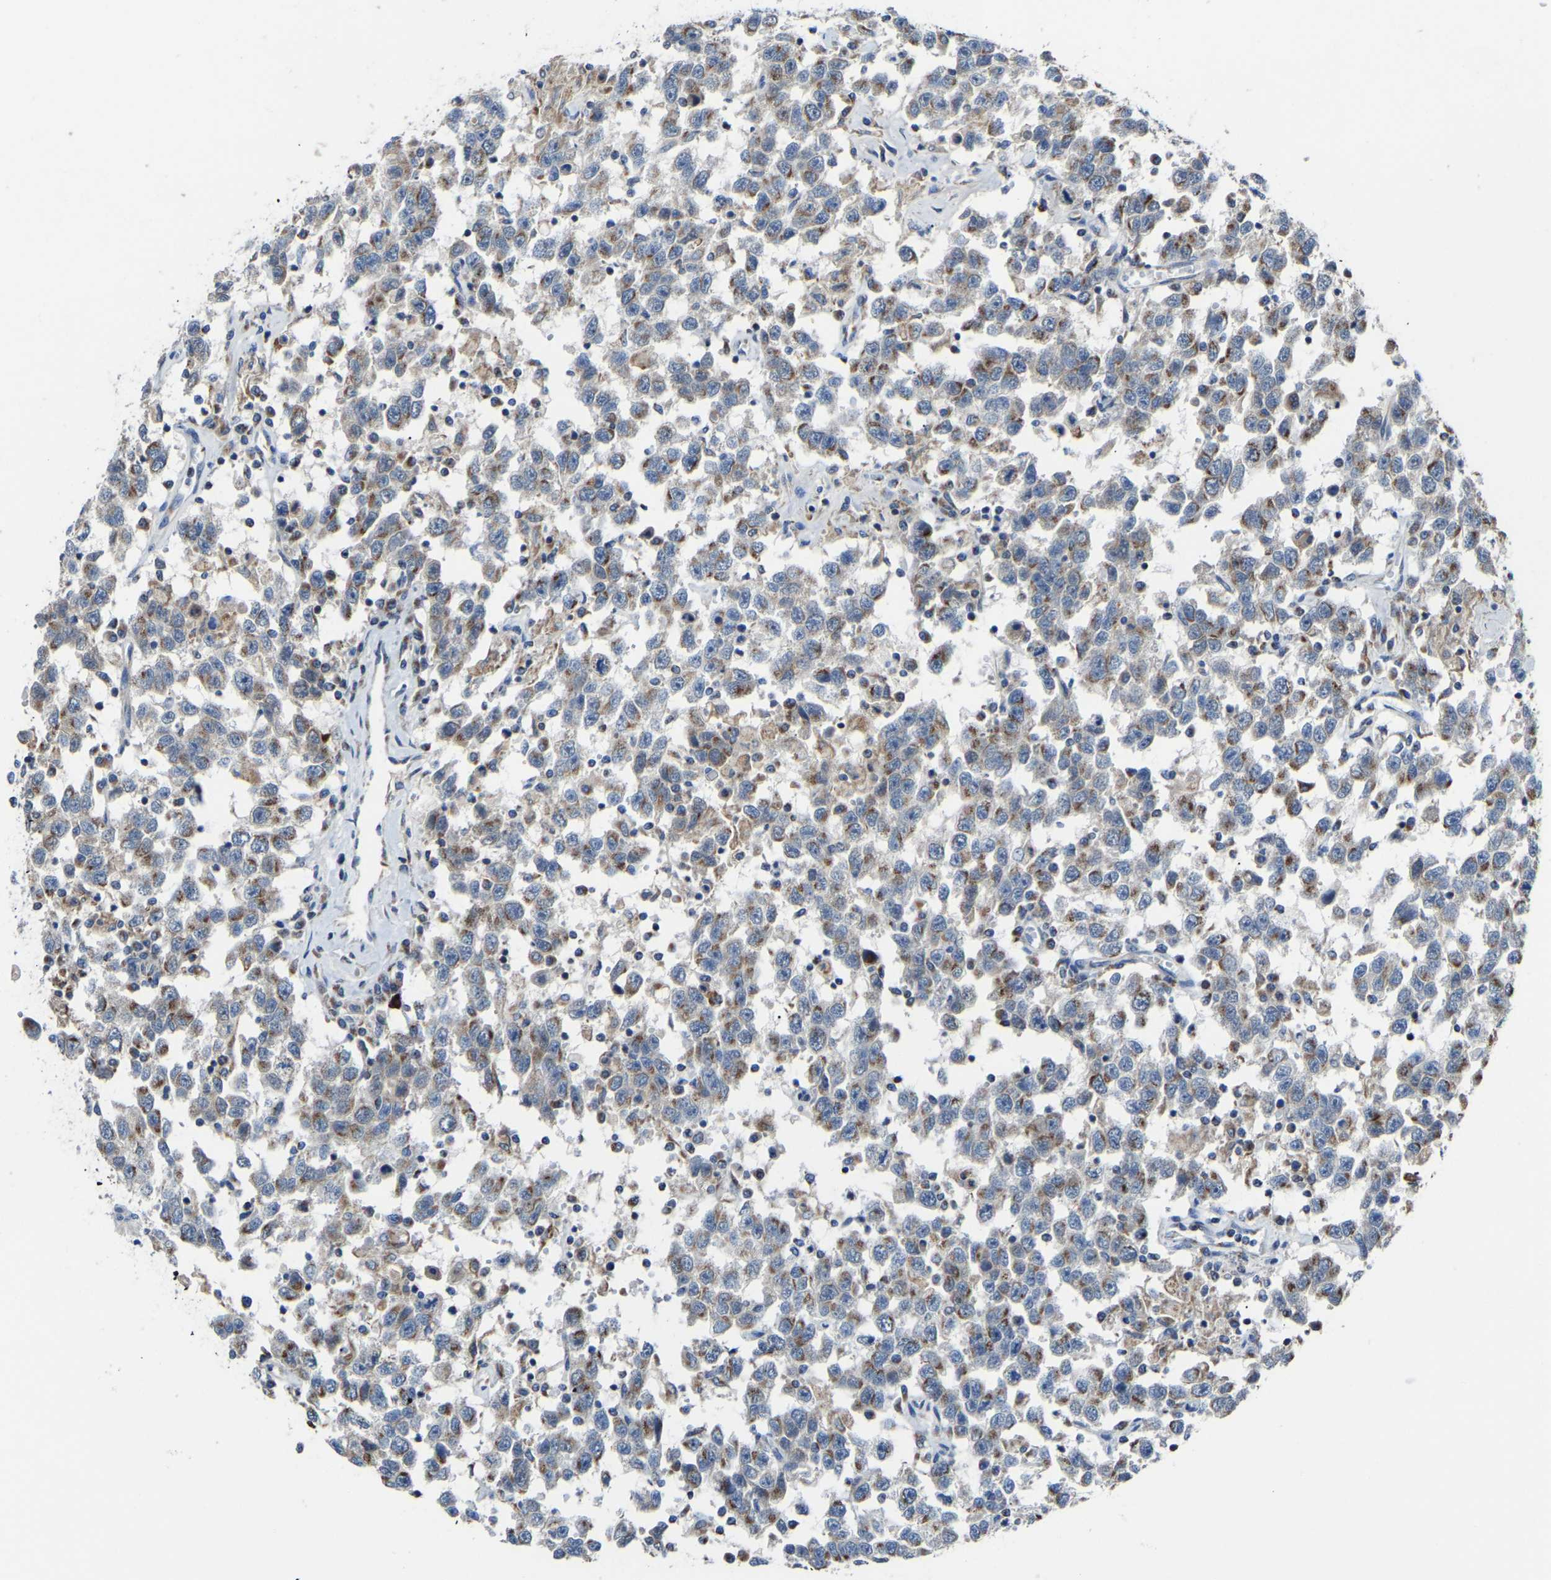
{"staining": {"intensity": "moderate", "quantity": ">75%", "location": "cytoplasmic/membranous"}, "tissue": "testis cancer", "cell_type": "Tumor cells", "image_type": "cancer", "snomed": [{"axis": "morphology", "description": "Seminoma, NOS"}, {"axis": "topography", "description": "Testis"}], "caption": "A high-resolution image shows immunohistochemistry staining of testis cancer, which shows moderate cytoplasmic/membranous staining in about >75% of tumor cells. (DAB = brown stain, brightfield microscopy at high magnification).", "gene": "CANT1", "patient": {"sex": "male", "age": 41}}